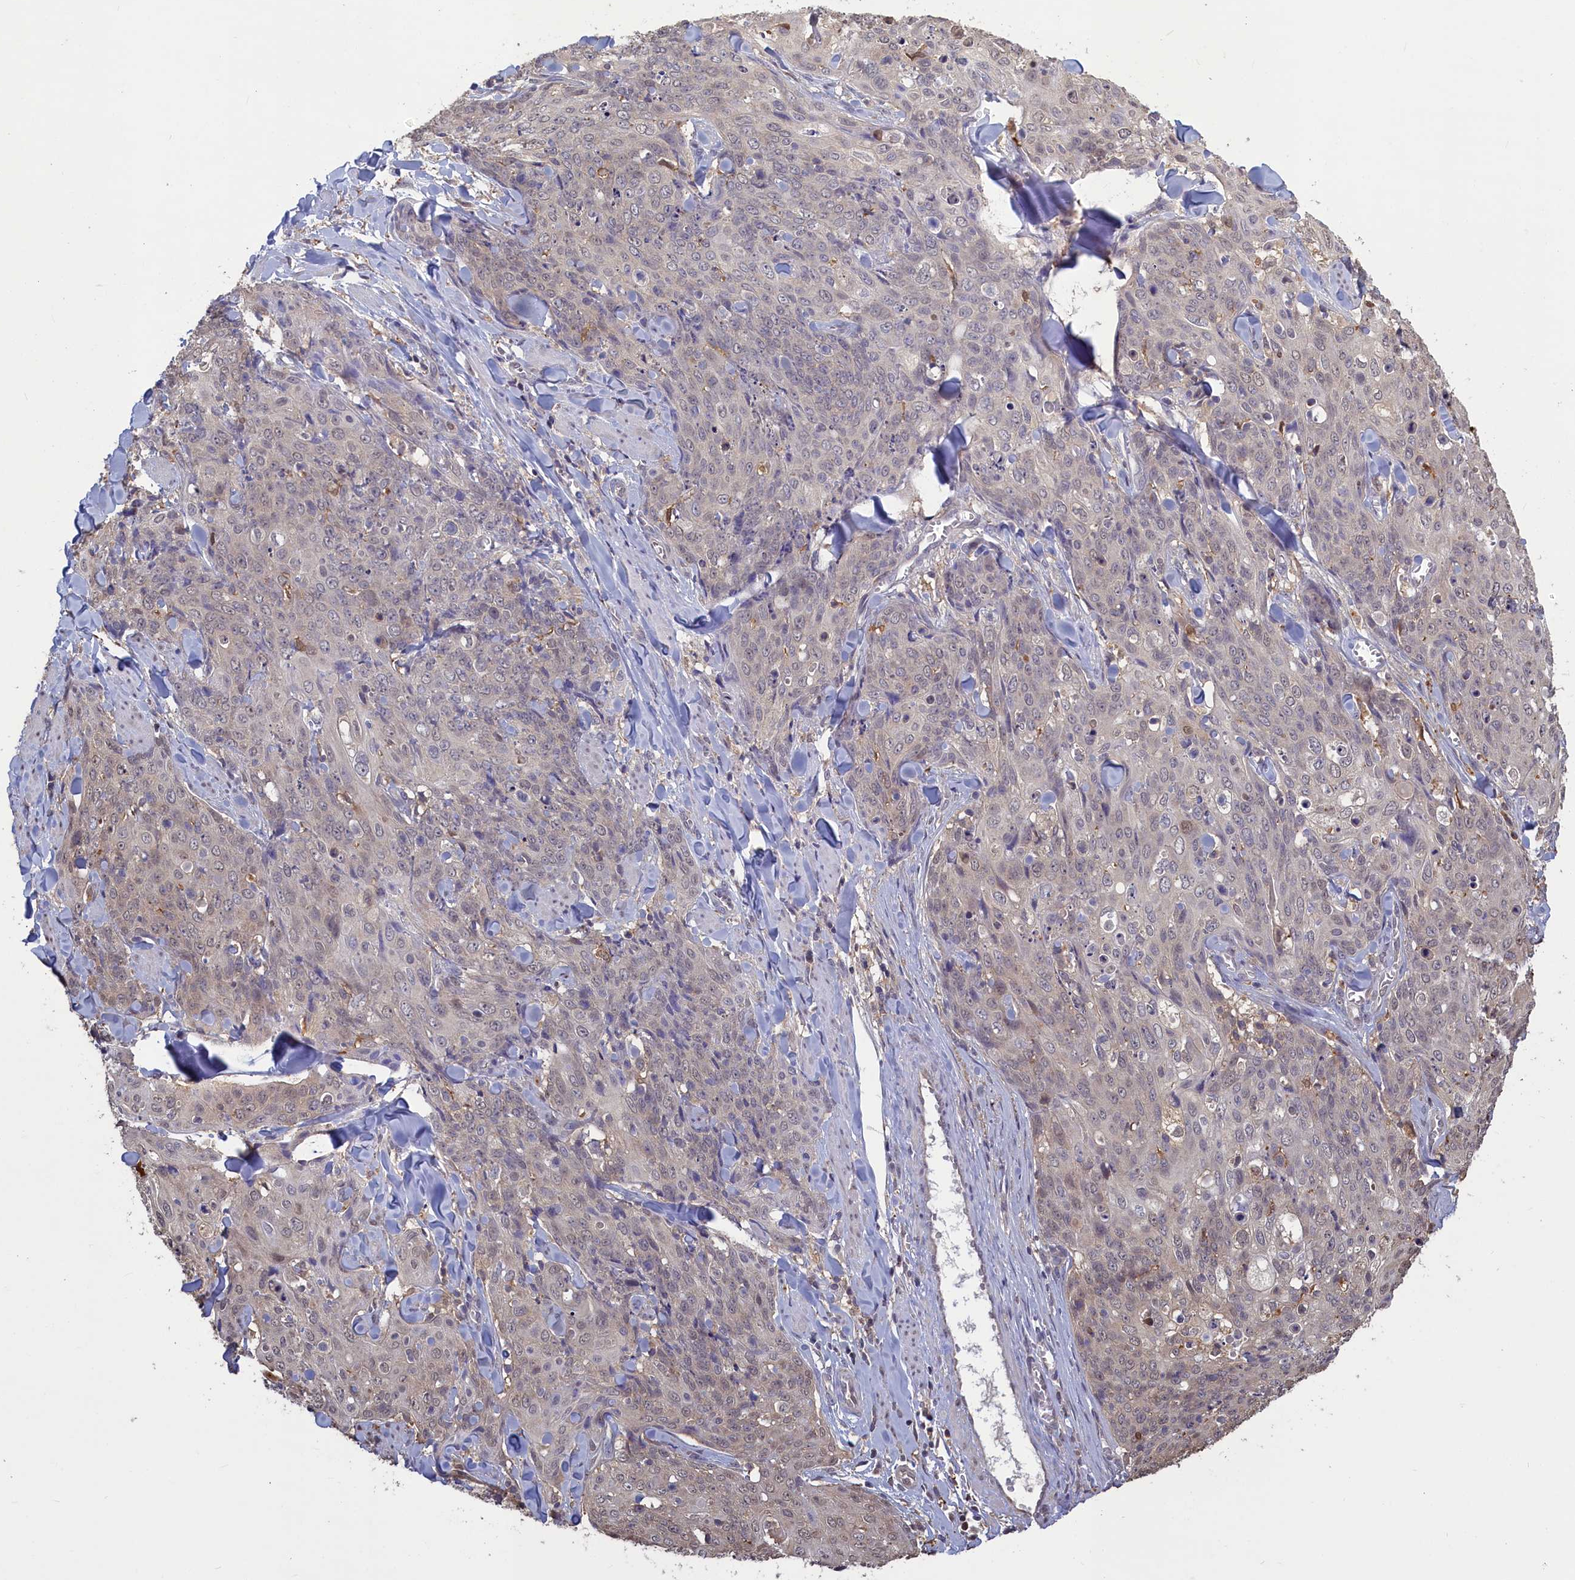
{"staining": {"intensity": "weak", "quantity": "<25%", "location": "nuclear"}, "tissue": "skin cancer", "cell_type": "Tumor cells", "image_type": "cancer", "snomed": [{"axis": "morphology", "description": "Squamous cell carcinoma, NOS"}, {"axis": "topography", "description": "Skin"}, {"axis": "topography", "description": "Vulva"}], "caption": "Tumor cells are negative for brown protein staining in skin cancer (squamous cell carcinoma).", "gene": "UCHL3", "patient": {"sex": "female", "age": 85}}